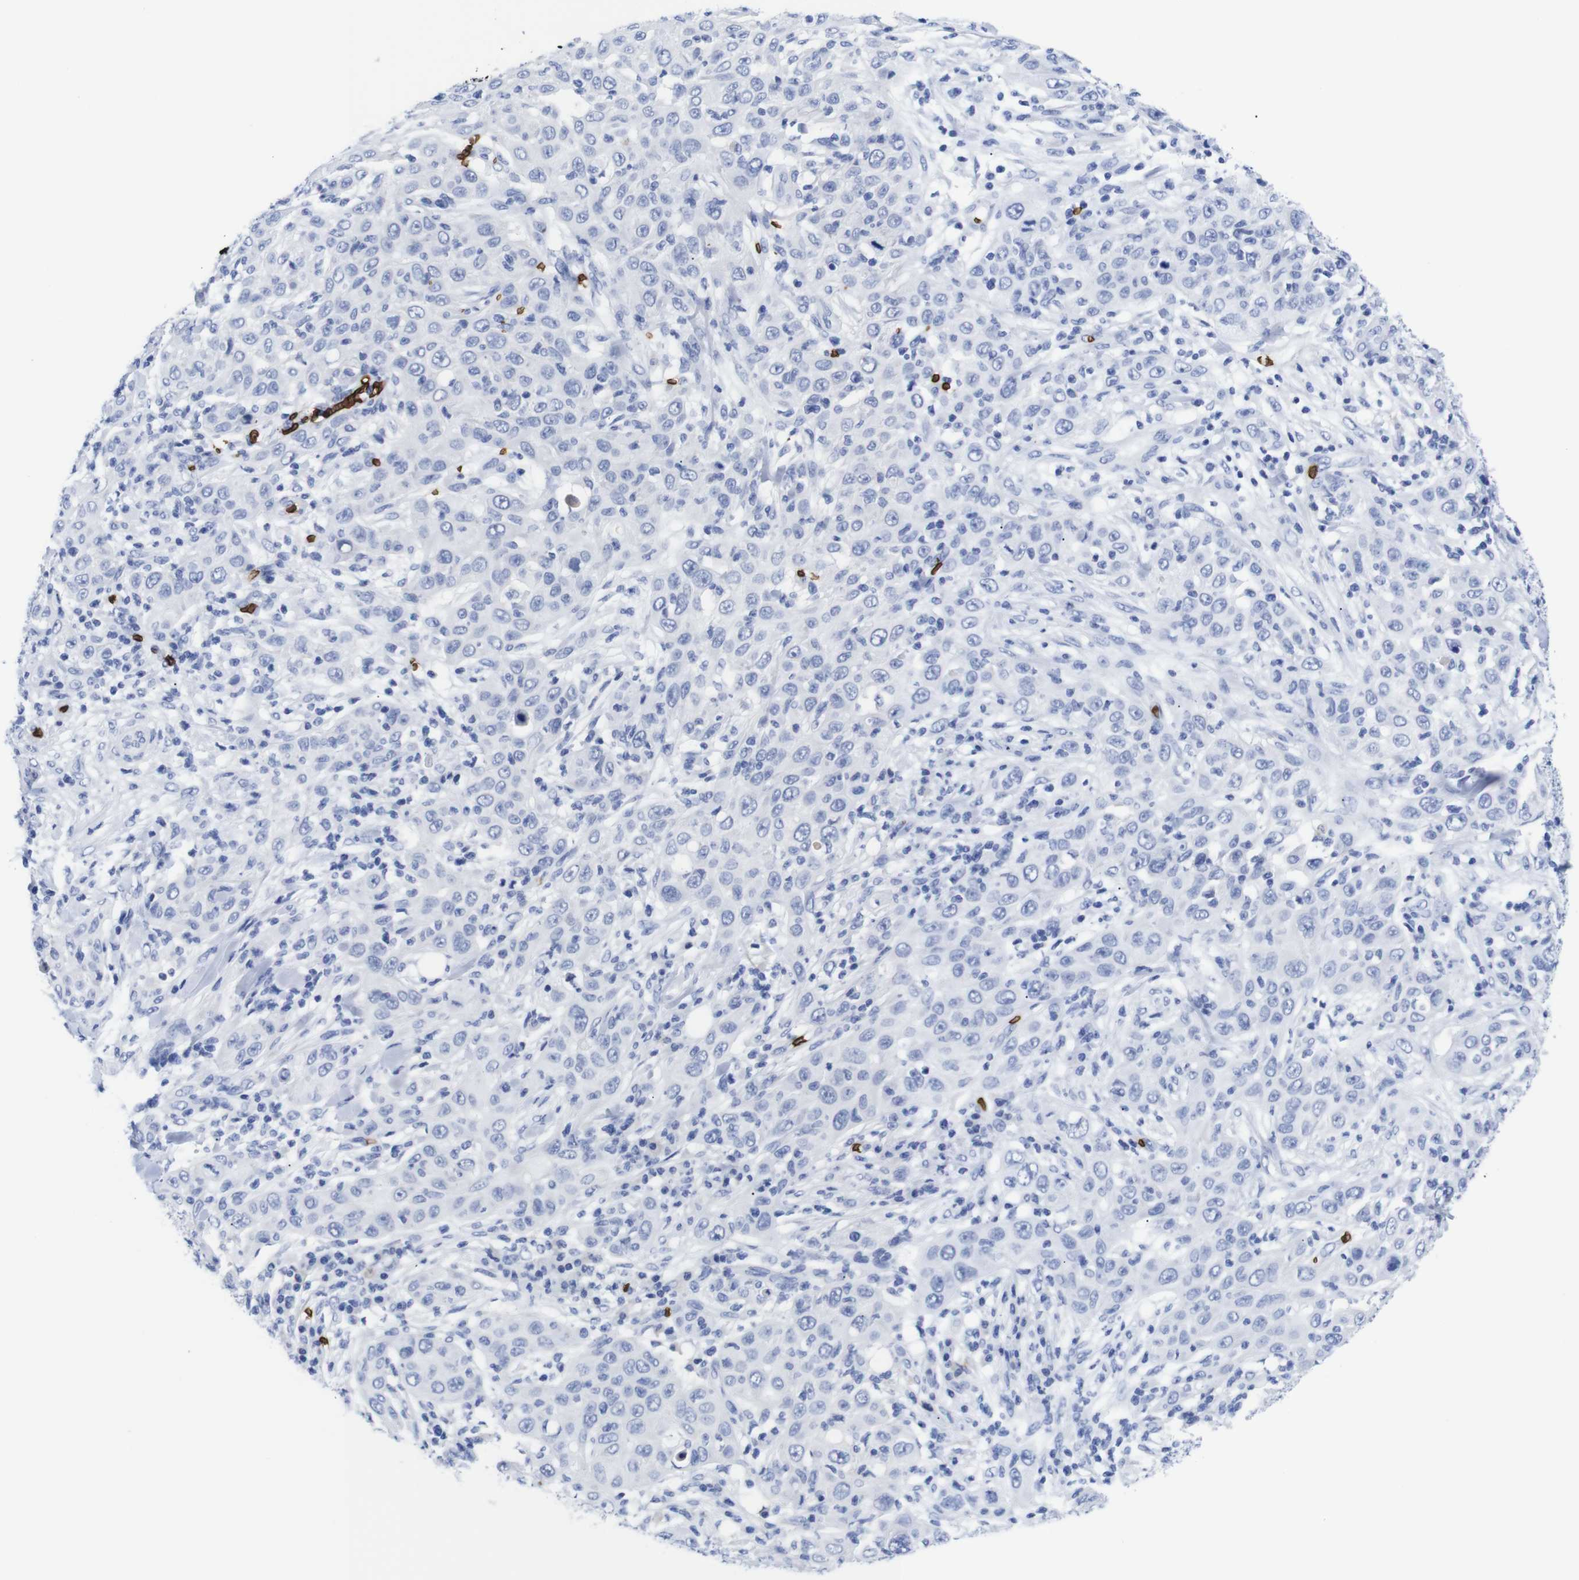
{"staining": {"intensity": "negative", "quantity": "none", "location": "none"}, "tissue": "skin cancer", "cell_type": "Tumor cells", "image_type": "cancer", "snomed": [{"axis": "morphology", "description": "Squamous cell carcinoma, NOS"}, {"axis": "topography", "description": "Skin"}], "caption": "Human squamous cell carcinoma (skin) stained for a protein using immunohistochemistry (IHC) reveals no staining in tumor cells.", "gene": "S1PR2", "patient": {"sex": "female", "age": 88}}